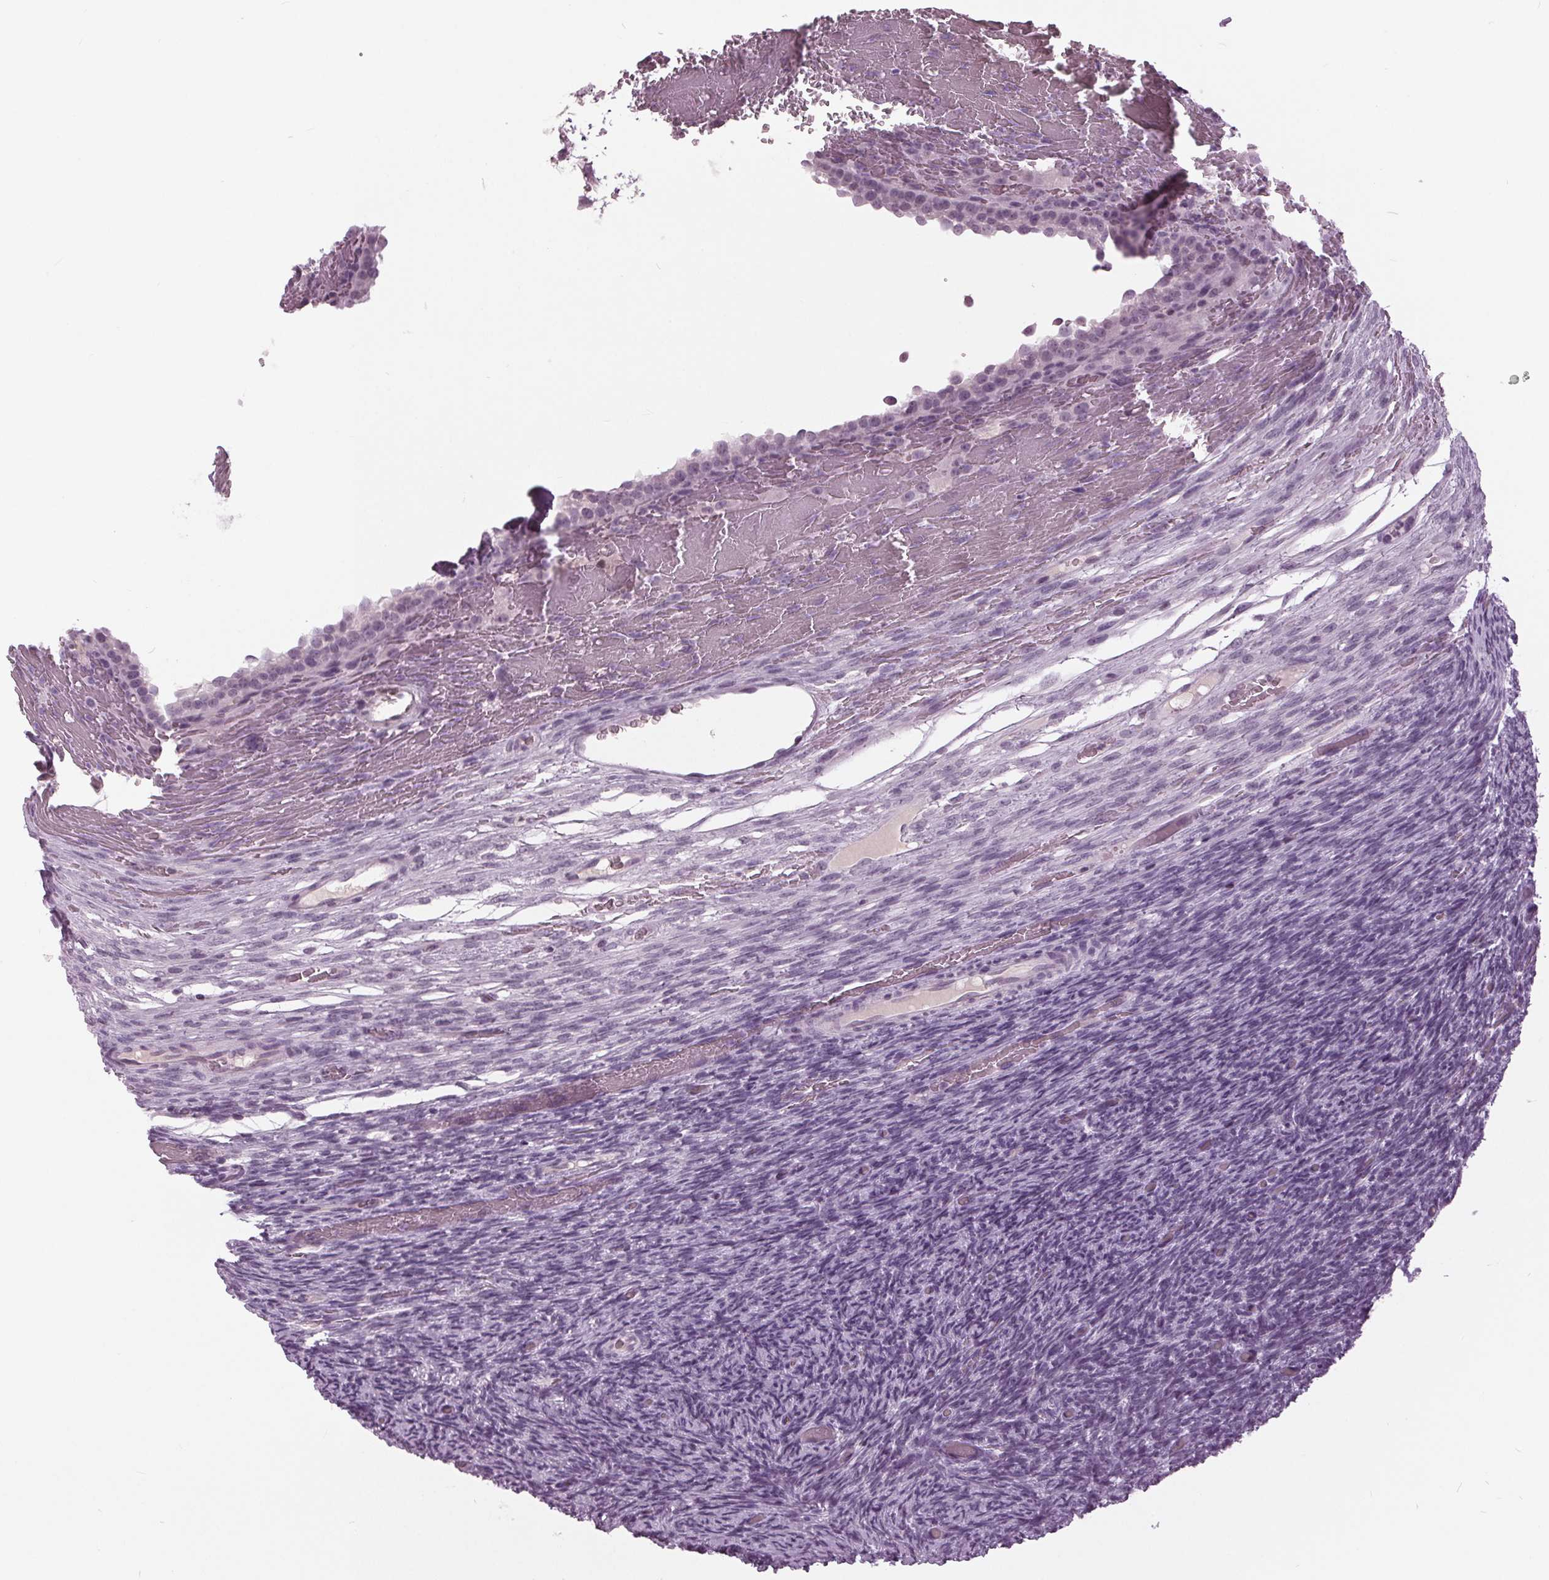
{"staining": {"intensity": "negative", "quantity": "none", "location": "none"}, "tissue": "ovary", "cell_type": "Follicle cells", "image_type": "normal", "snomed": [{"axis": "morphology", "description": "Normal tissue, NOS"}, {"axis": "topography", "description": "Ovary"}], "caption": "The IHC histopathology image has no significant staining in follicle cells of ovary. The staining is performed using DAB brown chromogen with nuclei counter-stained in using hematoxylin.", "gene": "SLC9A4", "patient": {"sex": "female", "age": 34}}